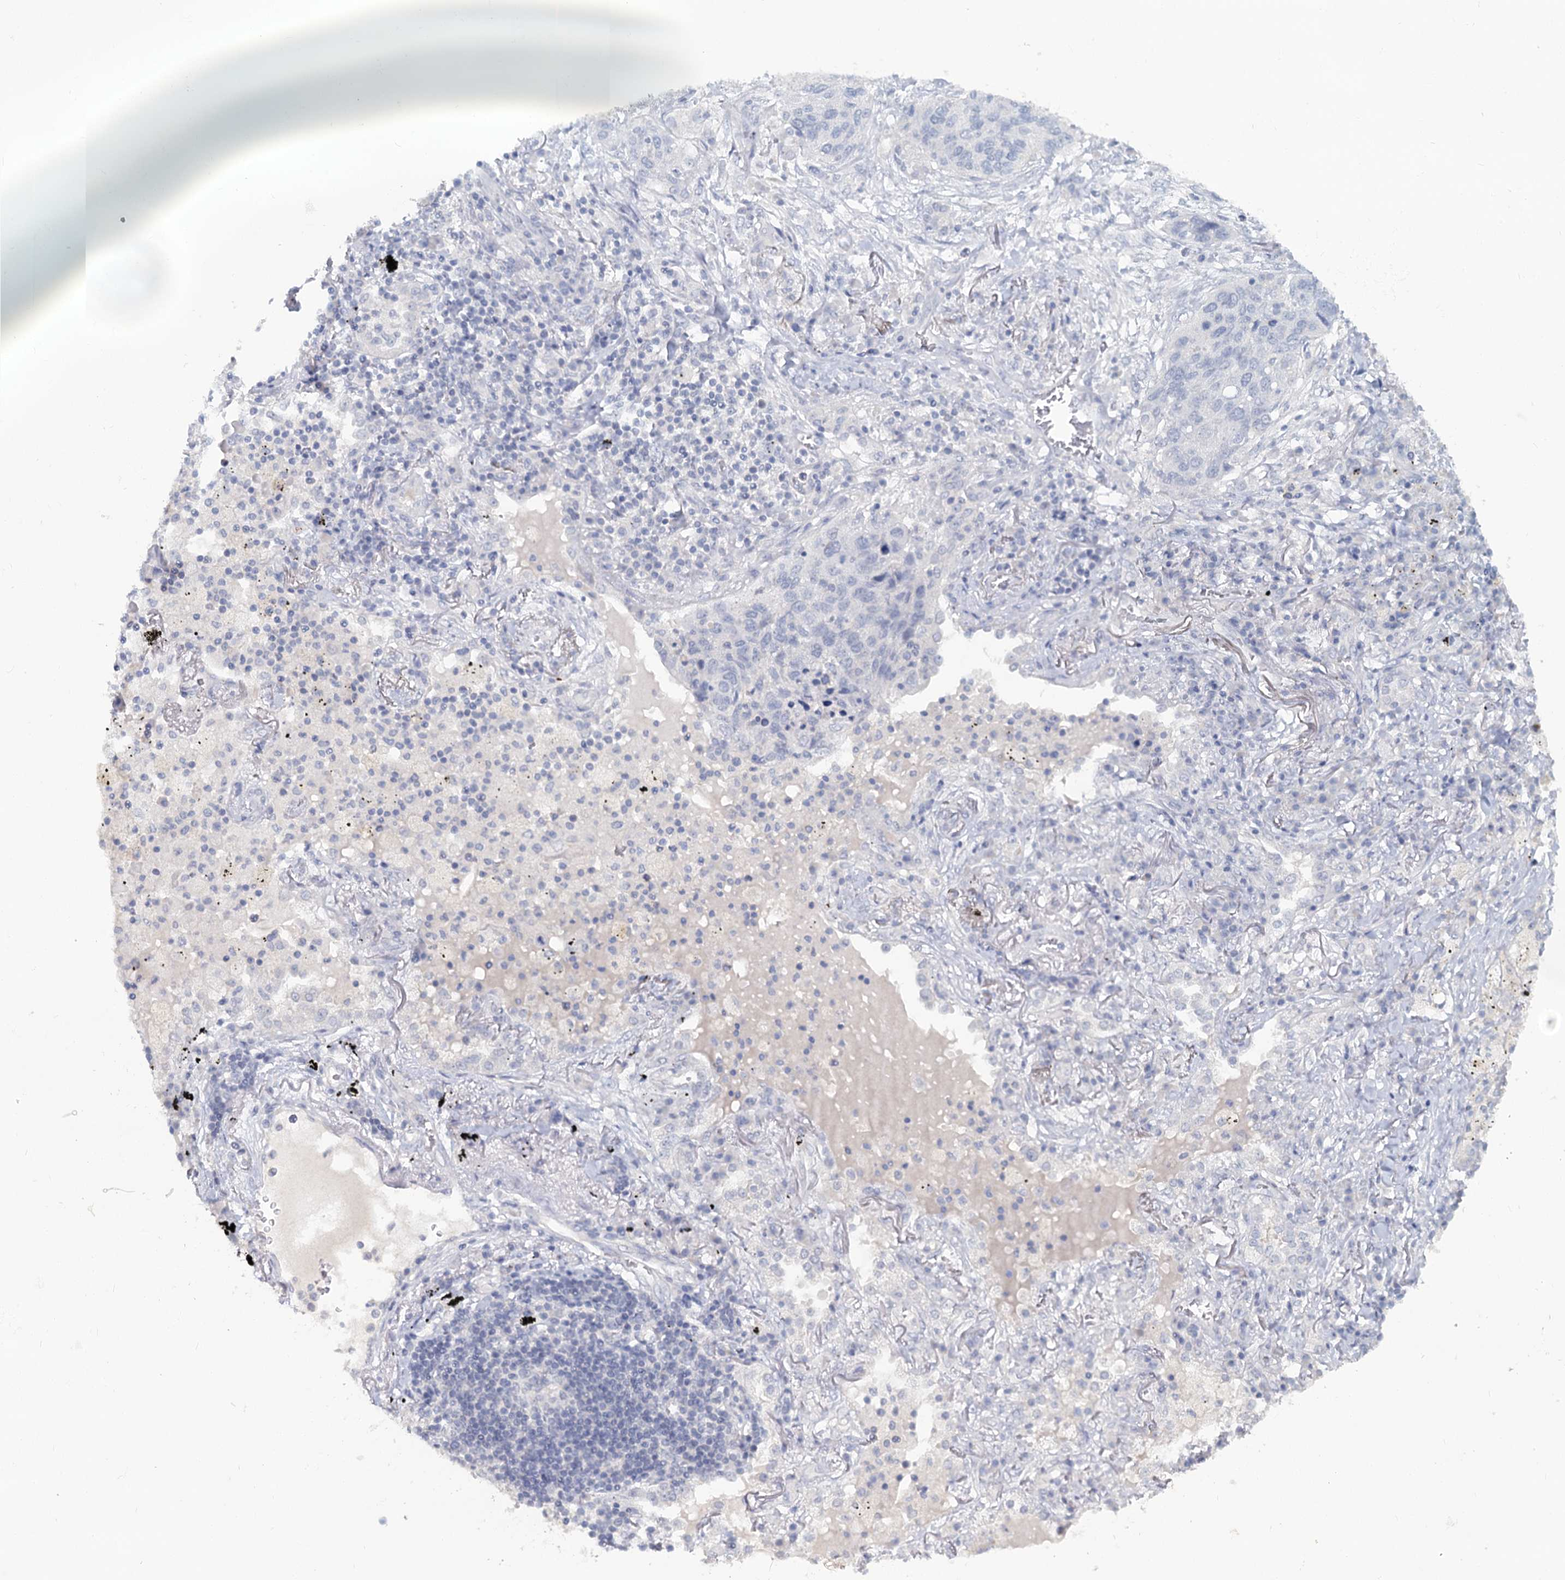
{"staining": {"intensity": "negative", "quantity": "none", "location": "none"}, "tissue": "lung cancer", "cell_type": "Tumor cells", "image_type": "cancer", "snomed": [{"axis": "morphology", "description": "Squamous cell carcinoma, NOS"}, {"axis": "topography", "description": "Lung"}], "caption": "There is no significant positivity in tumor cells of lung cancer (squamous cell carcinoma).", "gene": "CHGA", "patient": {"sex": "female", "age": 63}}